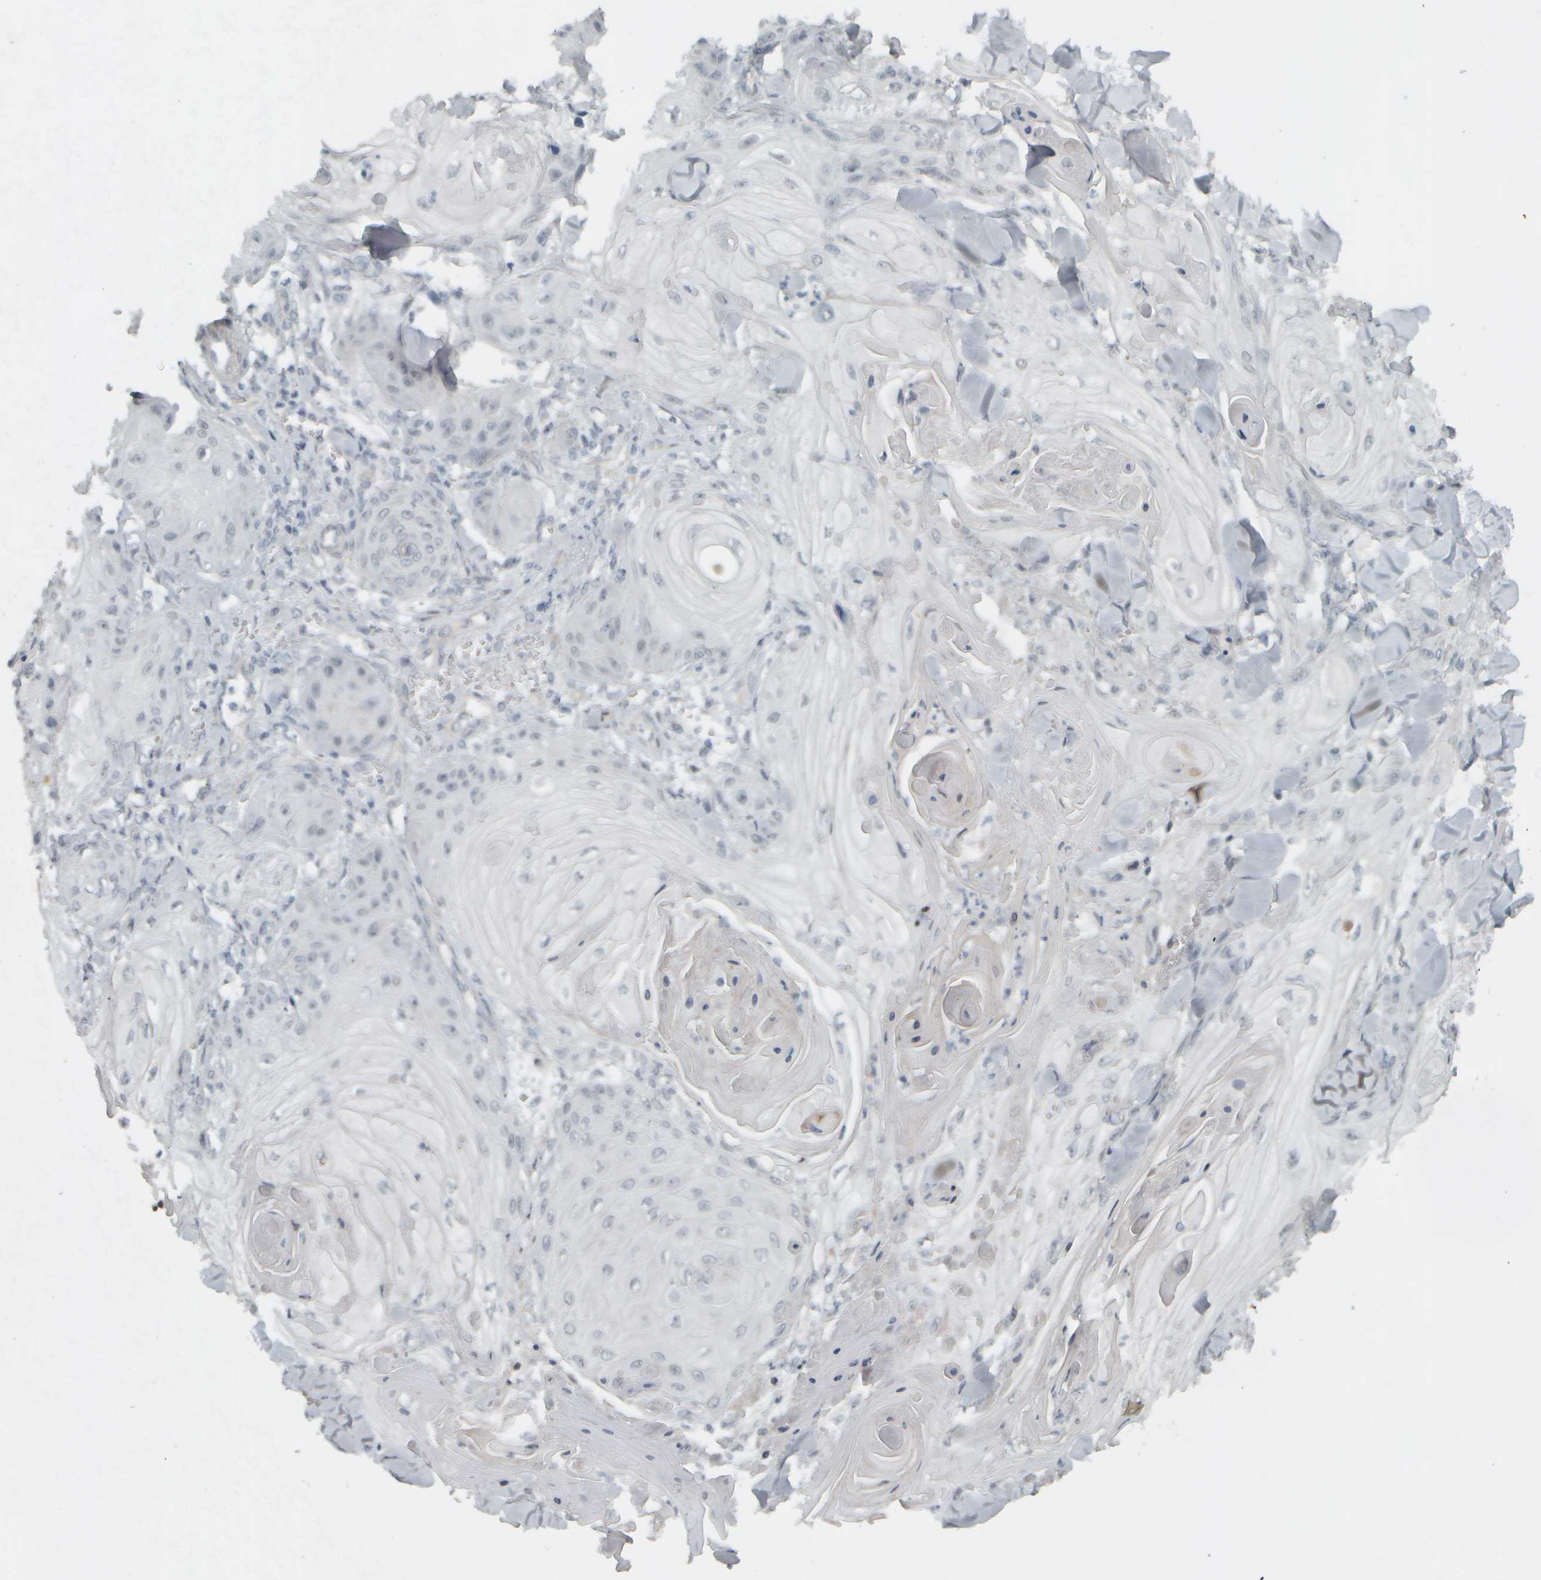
{"staining": {"intensity": "negative", "quantity": "none", "location": "none"}, "tissue": "skin cancer", "cell_type": "Tumor cells", "image_type": "cancer", "snomed": [{"axis": "morphology", "description": "Squamous cell carcinoma, NOS"}, {"axis": "topography", "description": "Skin"}], "caption": "Human skin cancer (squamous cell carcinoma) stained for a protein using immunohistochemistry (IHC) shows no staining in tumor cells.", "gene": "NAPG", "patient": {"sex": "male", "age": 74}}